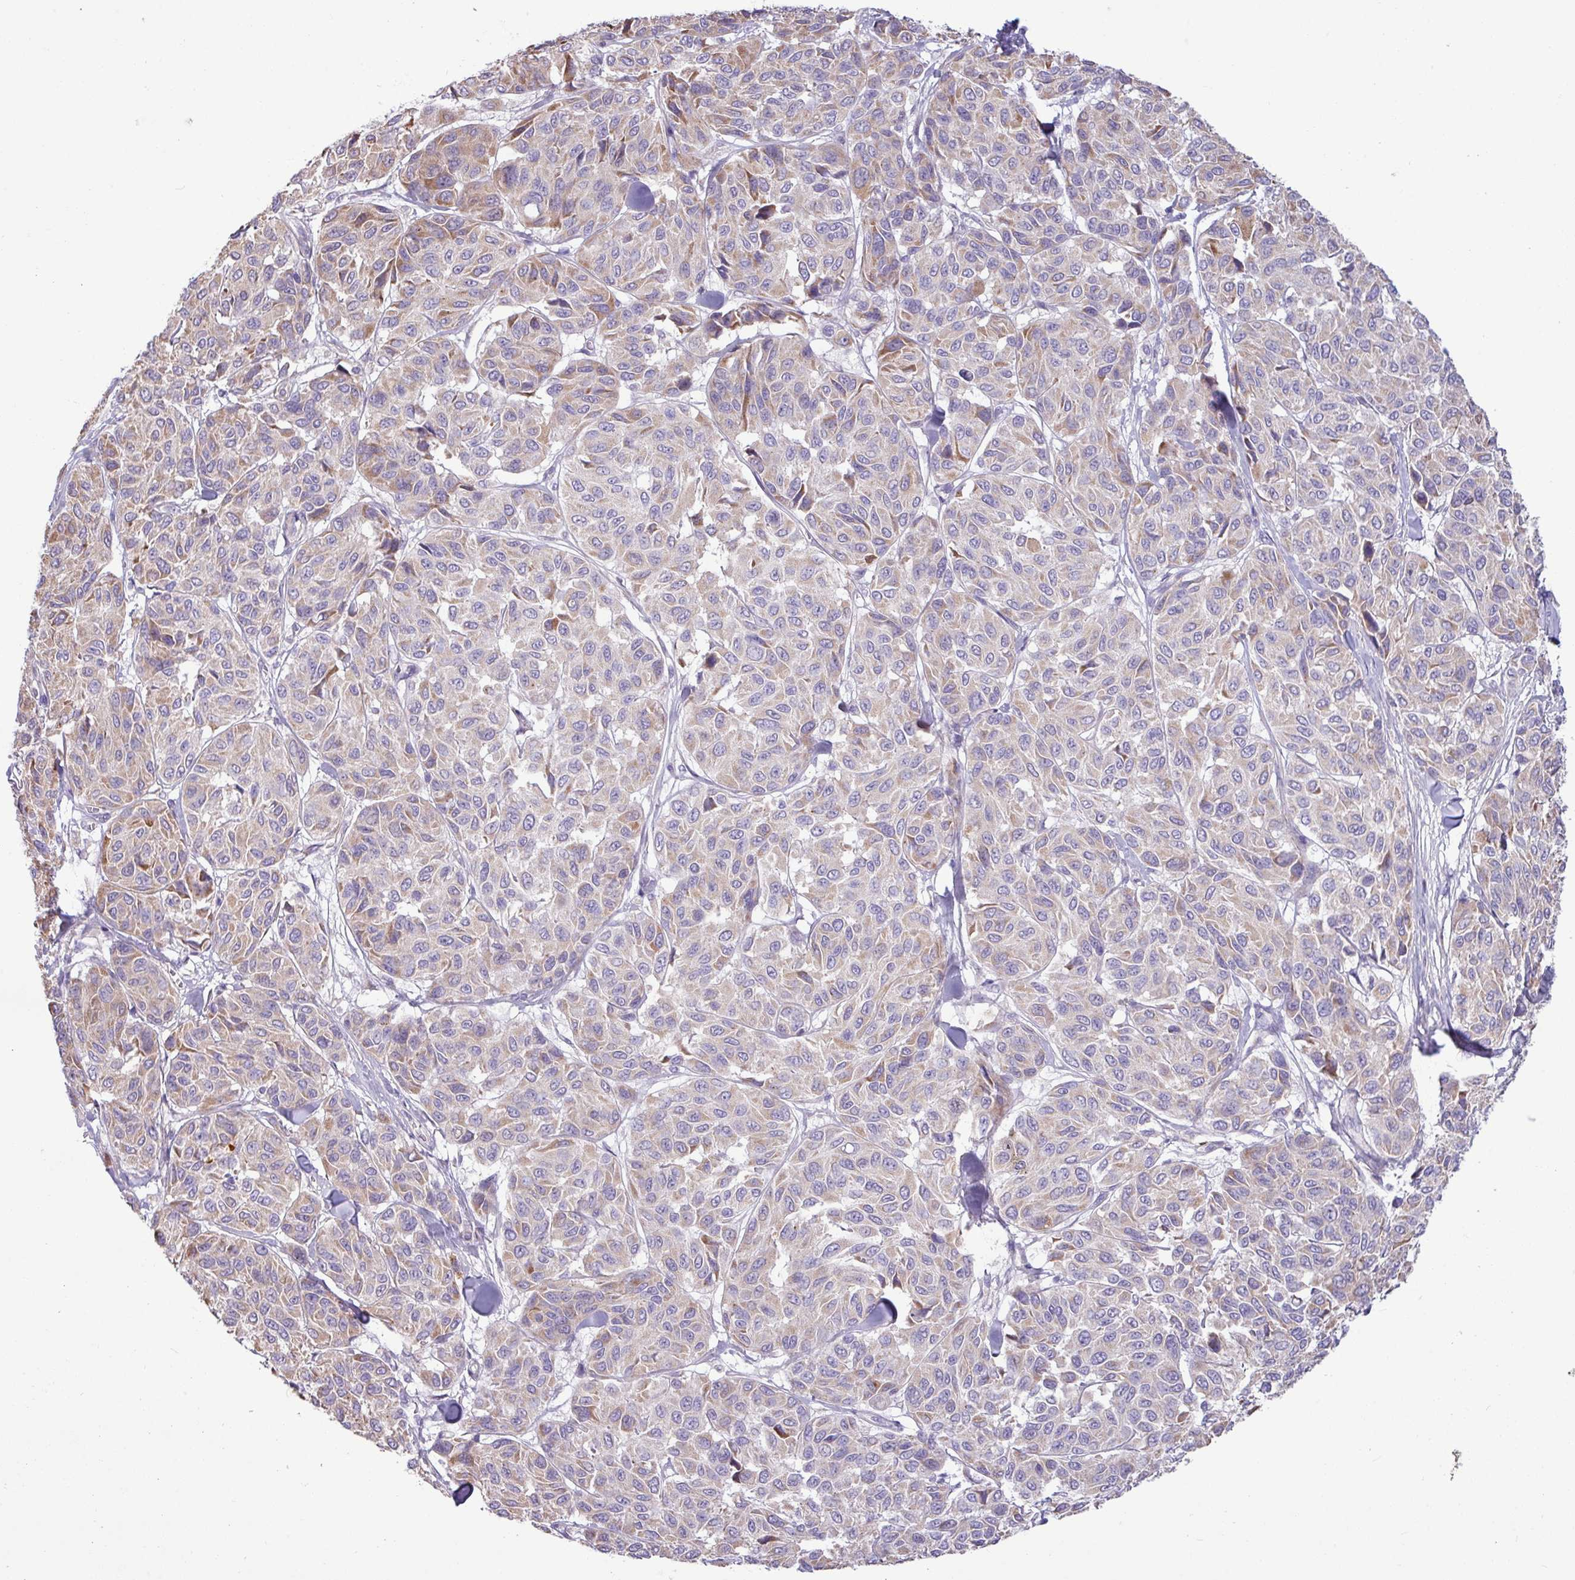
{"staining": {"intensity": "moderate", "quantity": "25%-75%", "location": "cytoplasmic/membranous"}, "tissue": "melanoma", "cell_type": "Tumor cells", "image_type": "cancer", "snomed": [{"axis": "morphology", "description": "Malignant melanoma, NOS"}, {"axis": "topography", "description": "Skin"}], "caption": "A high-resolution image shows IHC staining of malignant melanoma, which displays moderate cytoplasmic/membranous expression in about 25%-75% of tumor cells.", "gene": "IRGC", "patient": {"sex": "female", "age": 66}}